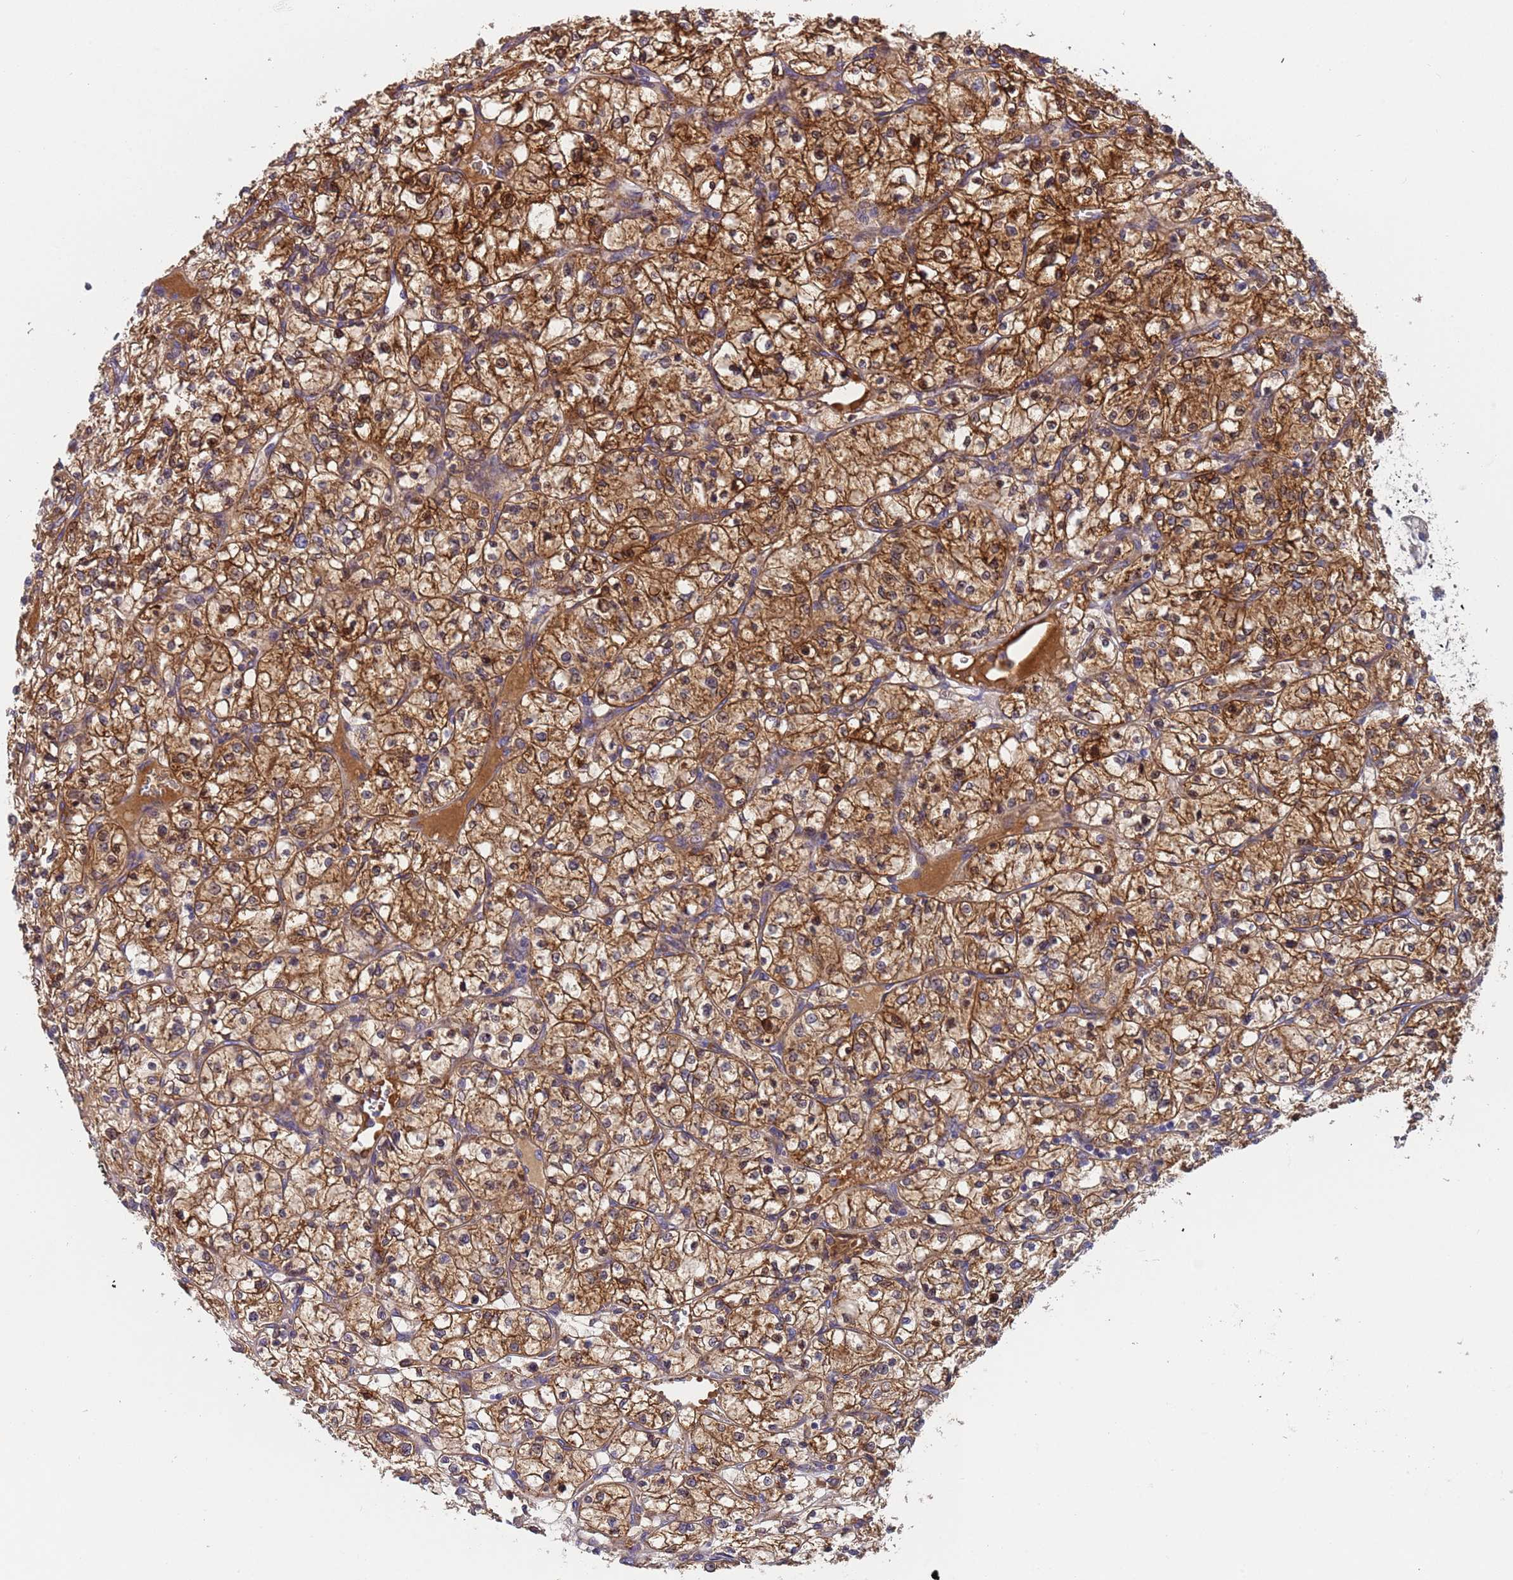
{"staining": {"intensity": "strong", "quantity": ">75%", "location": "cytoplasmic/membranous"}, "tissue": "renal cancer", "cell_type": "Tumor cells", "image_type": "cancer", "snomed": [{"axis": "morphology", "description": "Adenocarcinoma, NOS"}, {"axis": "topography", "description": "Kidney"}], "caption": "Strong cytoplasmic/membranous protein staining is appreciated in approximately >75% of tumor cells in renal adenocarcinoma.", "gene": "PAQR7", "patient": {"sex": "female", "age": 64}}